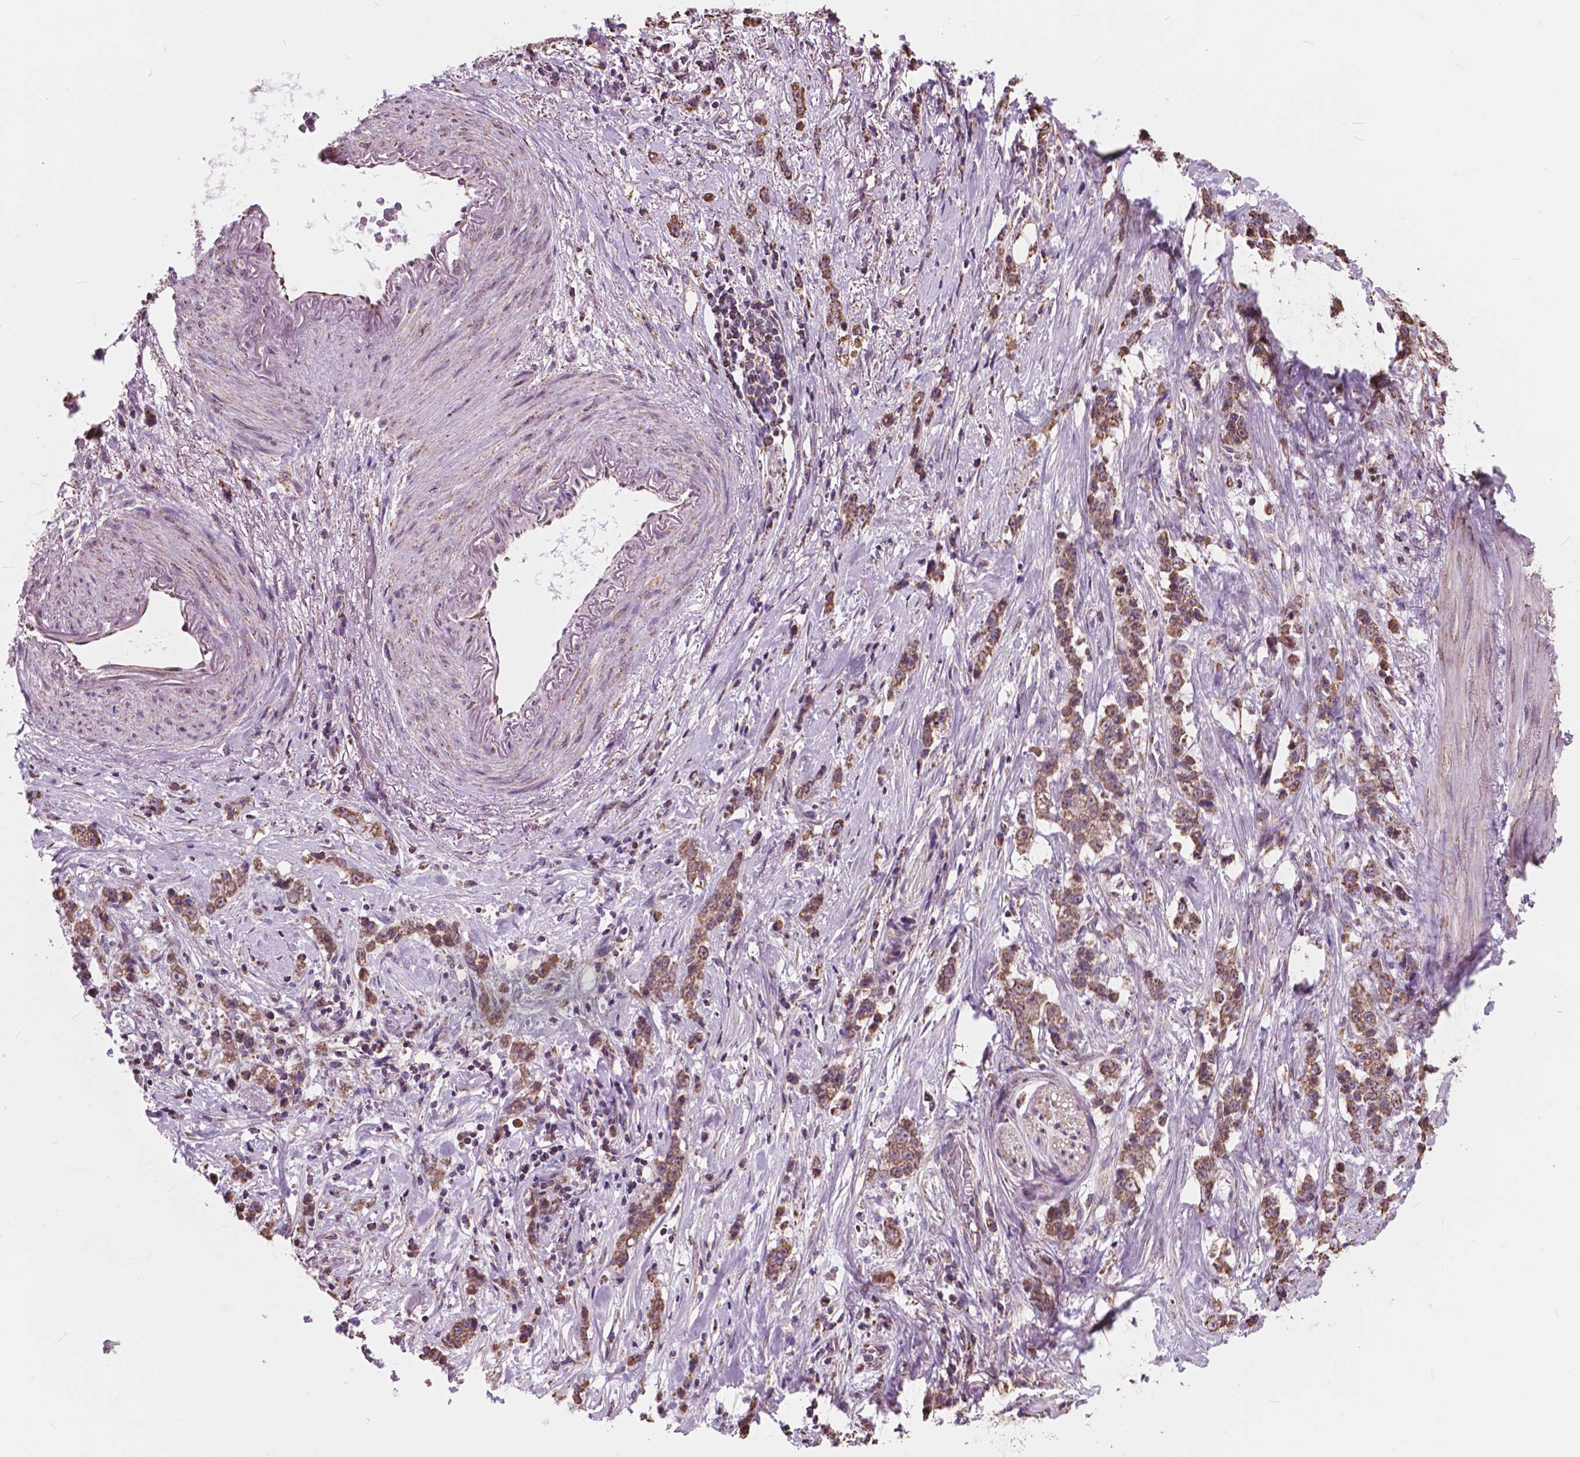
{"staining": {"intensity": "moderate", "quantity": ">75%", "location": "cytoplasmic/membranous"}, "tissue": "stomach cancer", "cell_type": "Tumor cells", "image_type": "cancer", "snomed": [{"axis": "morphology", "description": "Adenocarcinoma, NOS"}, {"axis": "topography", "description": "Stomach, lower"}], "caption": "Stomach cancer was stained to show a protein in brown. There is medium levels of moderate cytoplasmic/membranous positivity in approximately >75% of tumor cells.", "gene": "SCOC", "patient": {"sex": "male", "age": 88}}